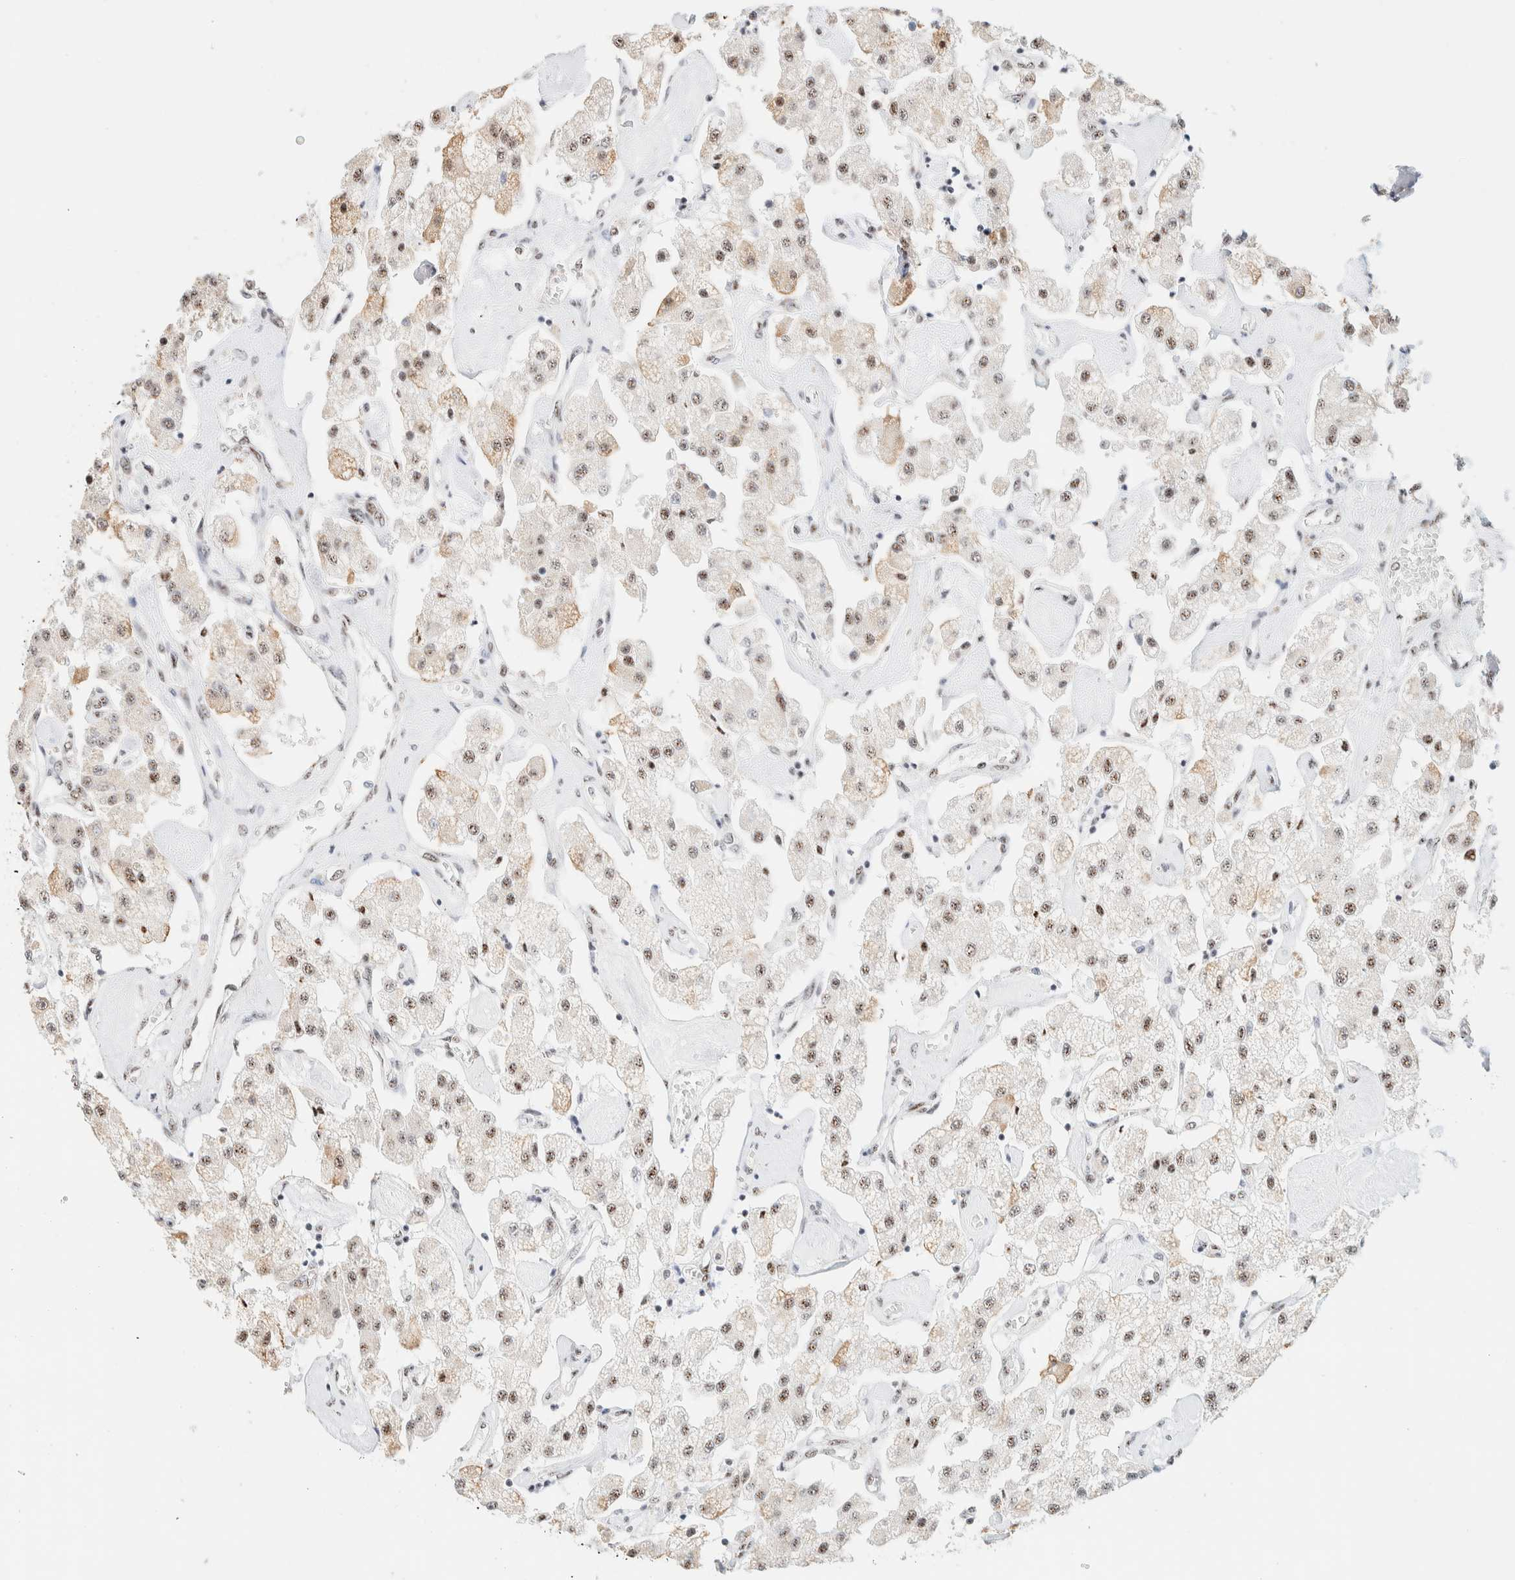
{"staining": {"intensity": "weak", "quantity": ">75%", "location": "nuclear"}, "tissue": "carcinoid", "cell_type": "Tumor cells", "image_type": "cancer", "snomed": [{"axis": "morphology", "description": "Carcinoid, malignant, NOS"}, {"axis": "topography", "description": "Pancreas"}], "caption": "Carcinoid (malignant) stained with a protein marker demonstrates weak staining in tumor cells.", "gene": "SON", "patient": {"sex": "male", "age": 41}}